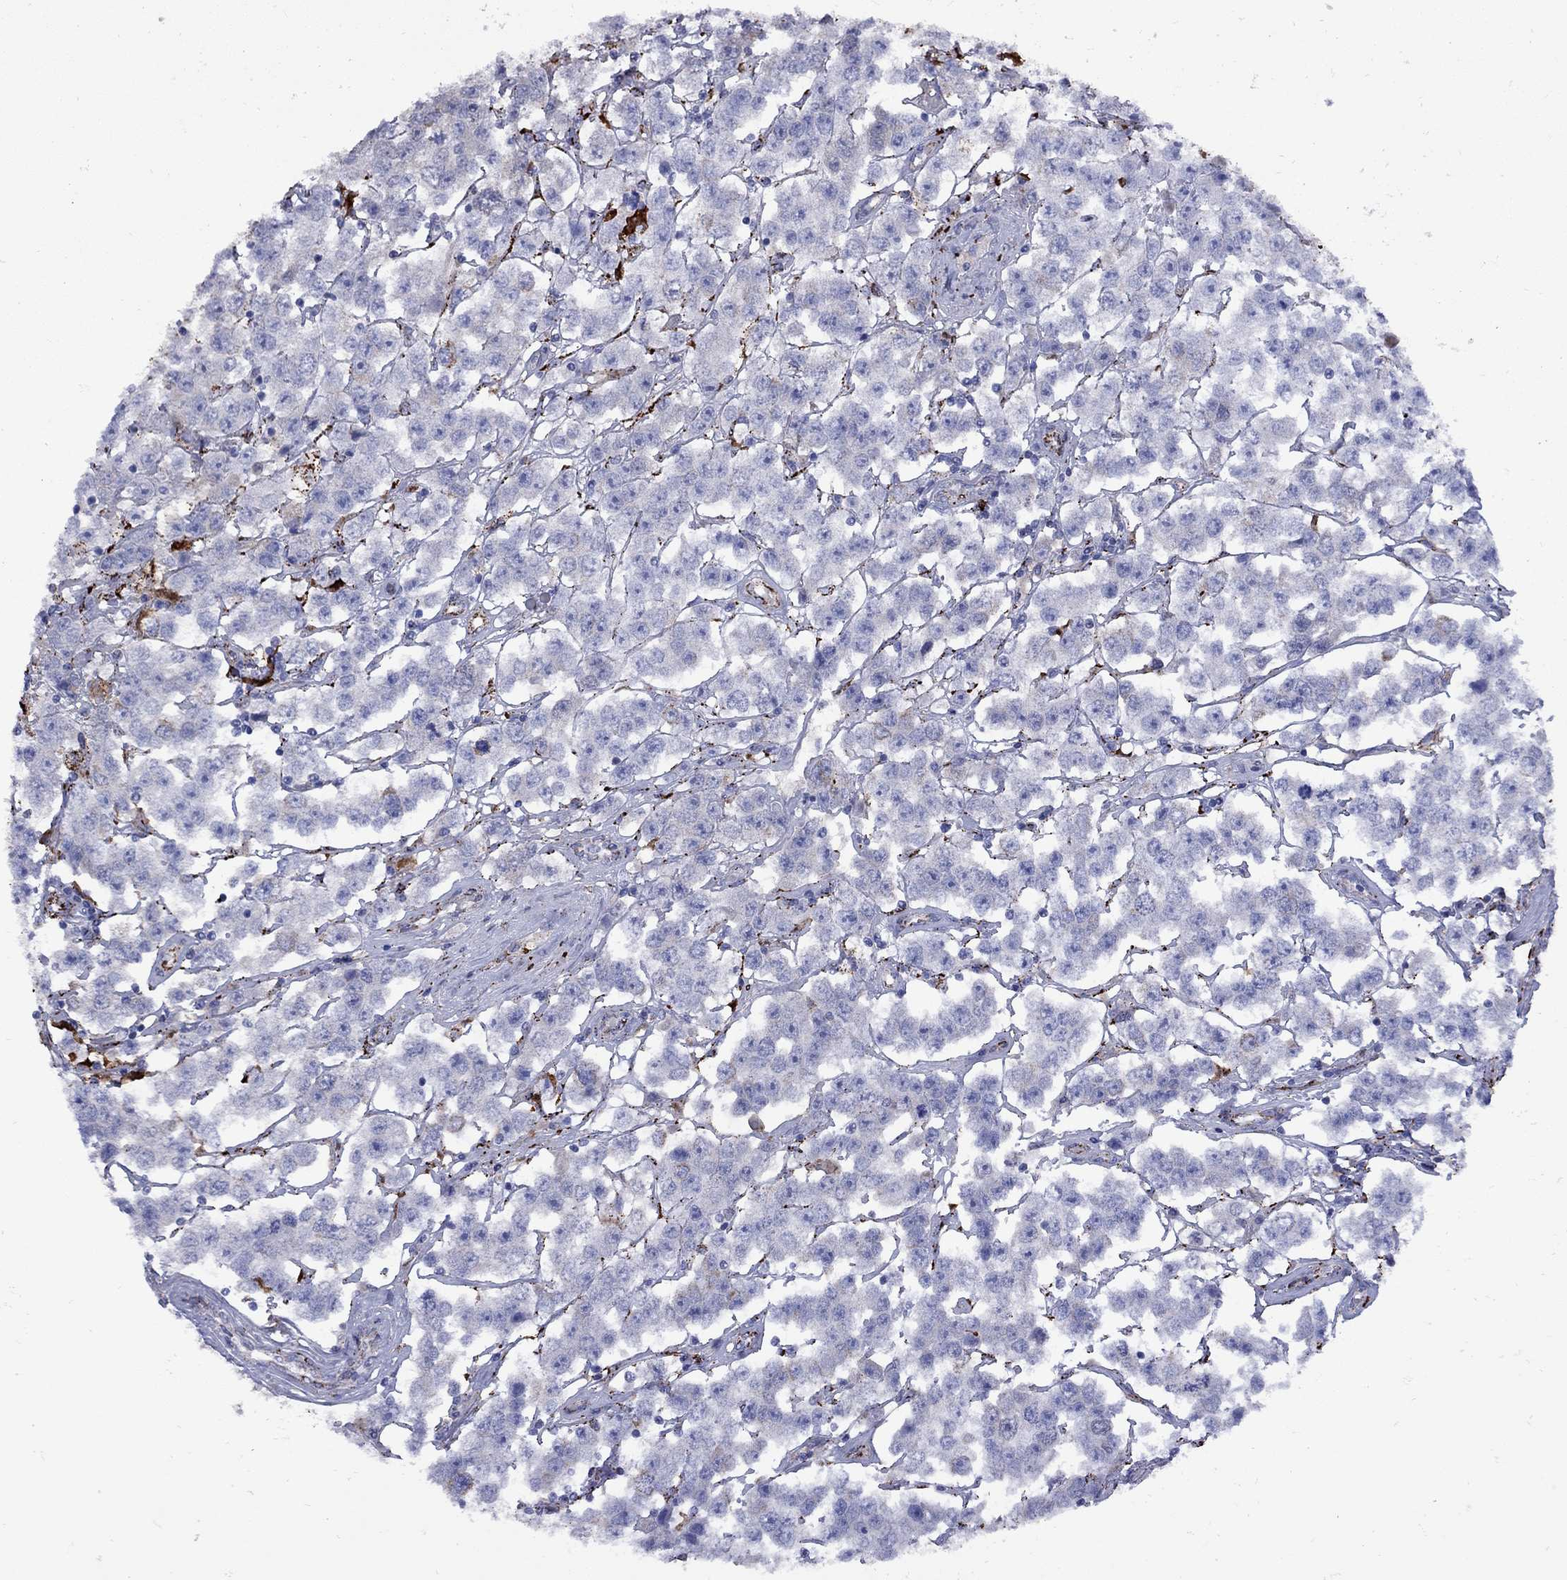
{"staining": {"intensity": "moderate", "quantity": "<25%", "location": "cytoplasmic/membranous"}, "tissue": "testis cancer", "cell_type": "Tumor cells", "image_type": "cancer", "snomed": [{"axis": "morphology", "description": "Seminoma, NOS"}, {"axis": "topography", "description": "Testis"}], "caption": "Brown immunohistochemical staining in human seminoma (testis) reveals moderate cytoplasmic/membranous staining in approximately <25% of tumor cells. (DAB (3,3'-diaminobenzidine) = brown stain, brightfield microscopy at high magnification).", "gene": "SESTD1", "patient": {"sex": "male", "age": 52}}